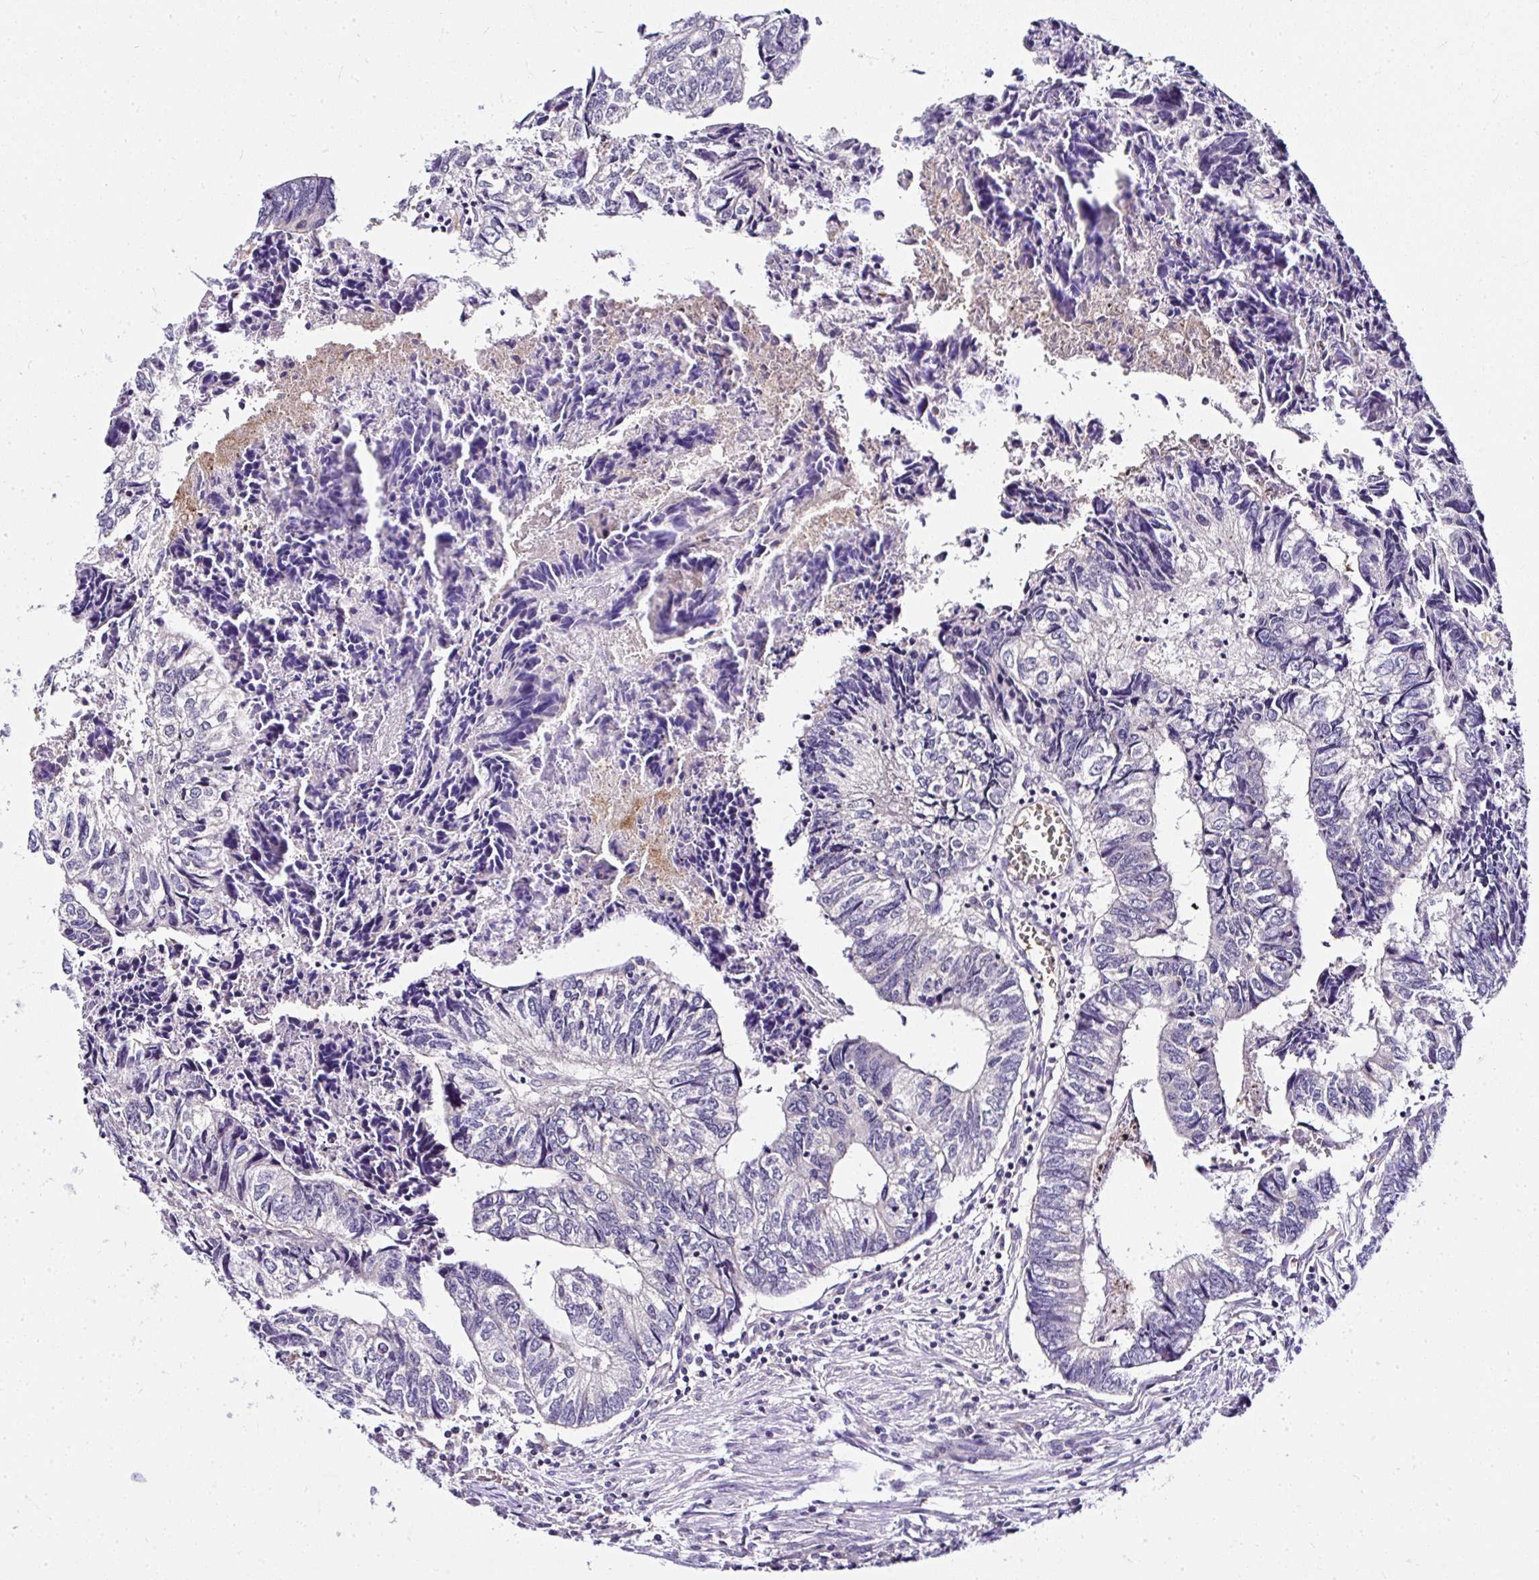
{"staining": {"intensity": "negative", "quantity": "none", "location": "none"}, "tissue": "colorectal cancer", "cell_type": "Tumor cells", "image_type": "cancer", "snomed": [{"axis": "morphology", "description": "Adenocarcinoma, NOS"}, {"axis": "topography", "description": "Colon"}], "caption": "Histopathology image shows no significant protein staining in tumor cells of colorectal cancer.", "gene": "DEPDC5", "patient": {"sex": "male", "age": 86}}